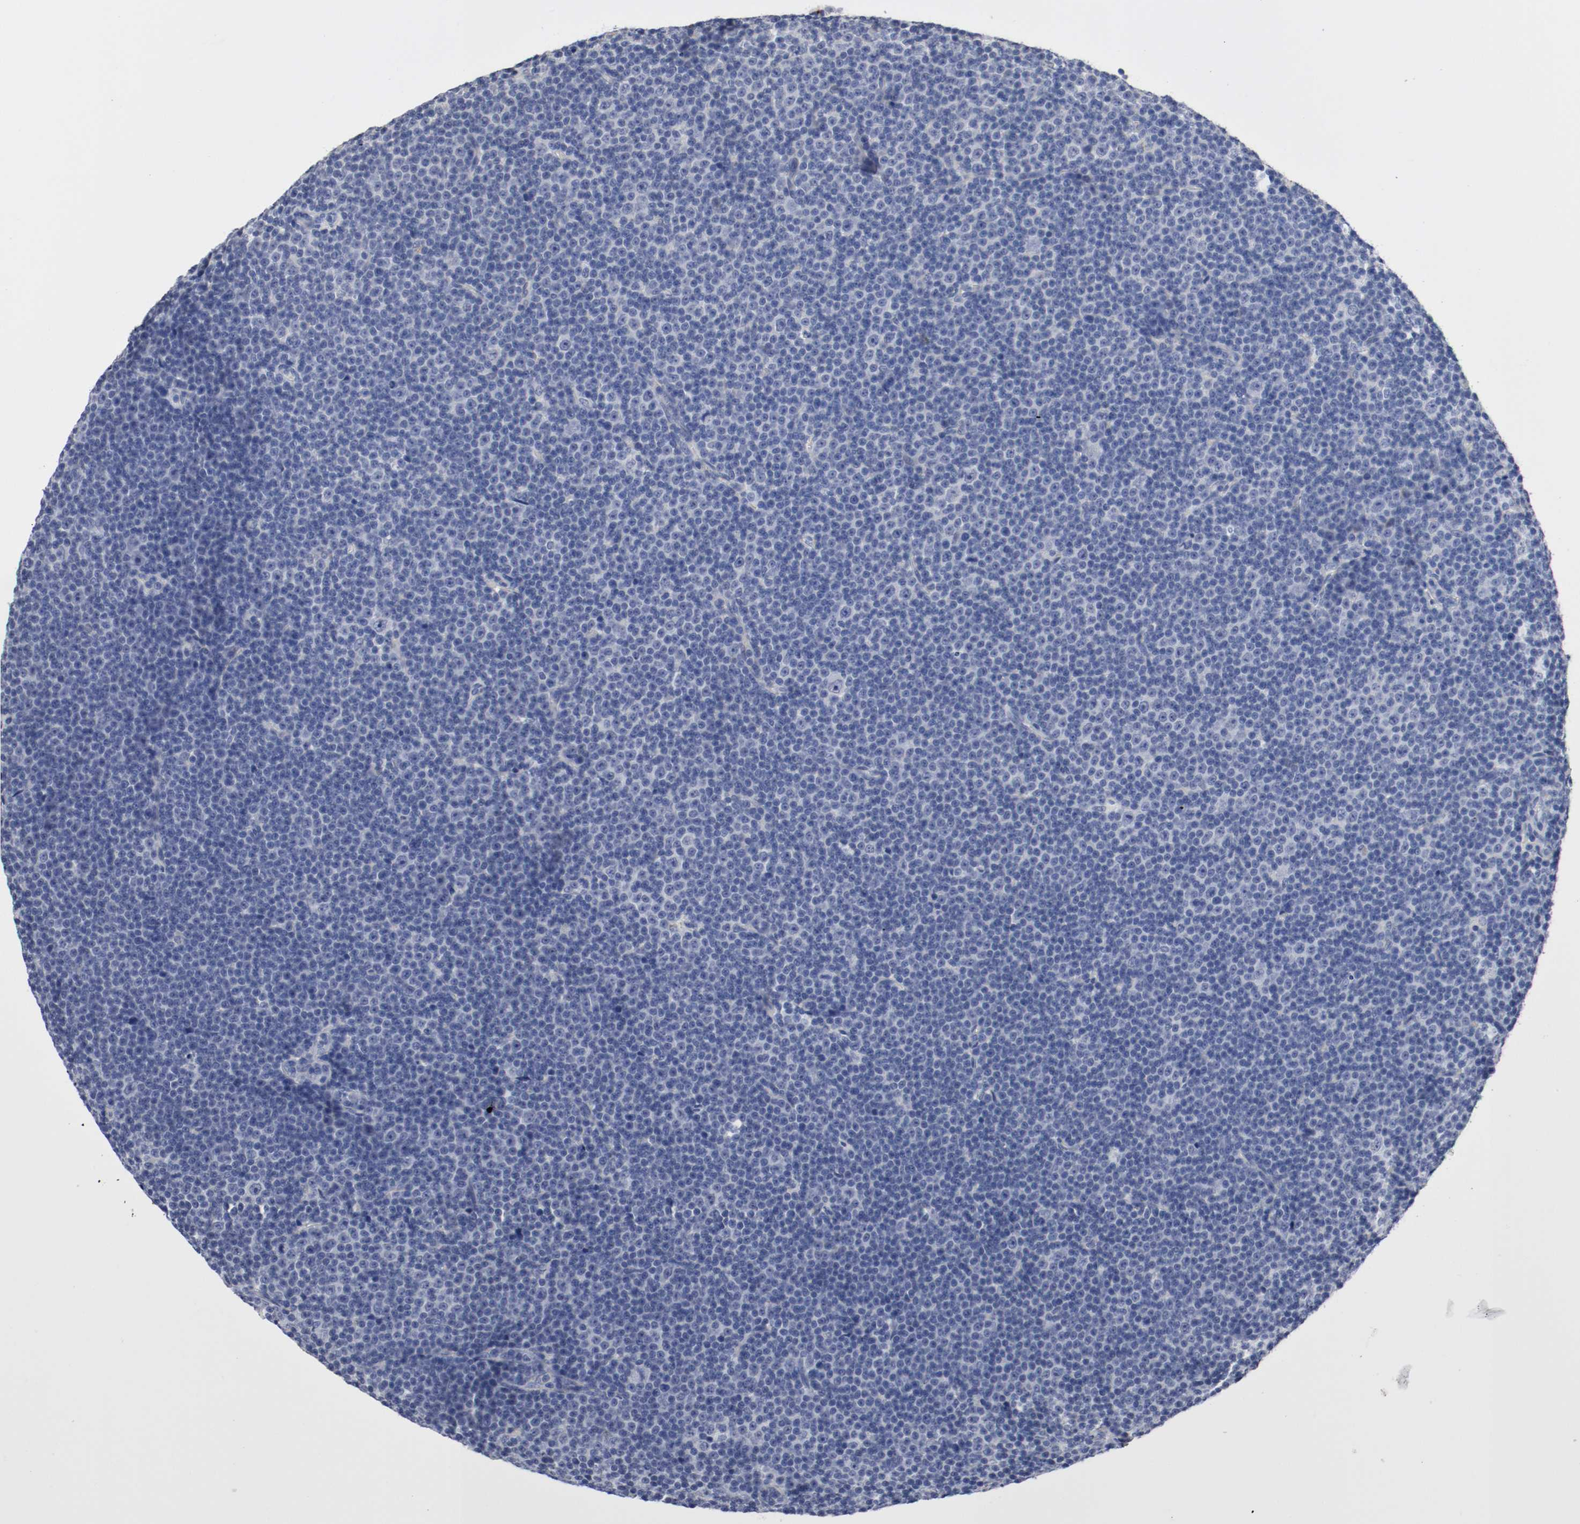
{"staining": {"intensity": "negative", "quantity": "none", "location": "none"}, "tissue": "lymphoma", "cell_type": "Tumor cells", "image_type": "cancer", "snomed": [{"axis": "morphology", "description": "Malignant lymphoma, non-Hodgkin's type, Low grade"}, {"axis": "topography", "description": "Lymph node"}], "caption": "Immunohistochemical staining of human low-grade malignant lymphoma, non-Hodgkin's type exhibits no significant expression in tumor cells.", "gene": "TNC", "patient": {"sex": "female", "age": 67}}